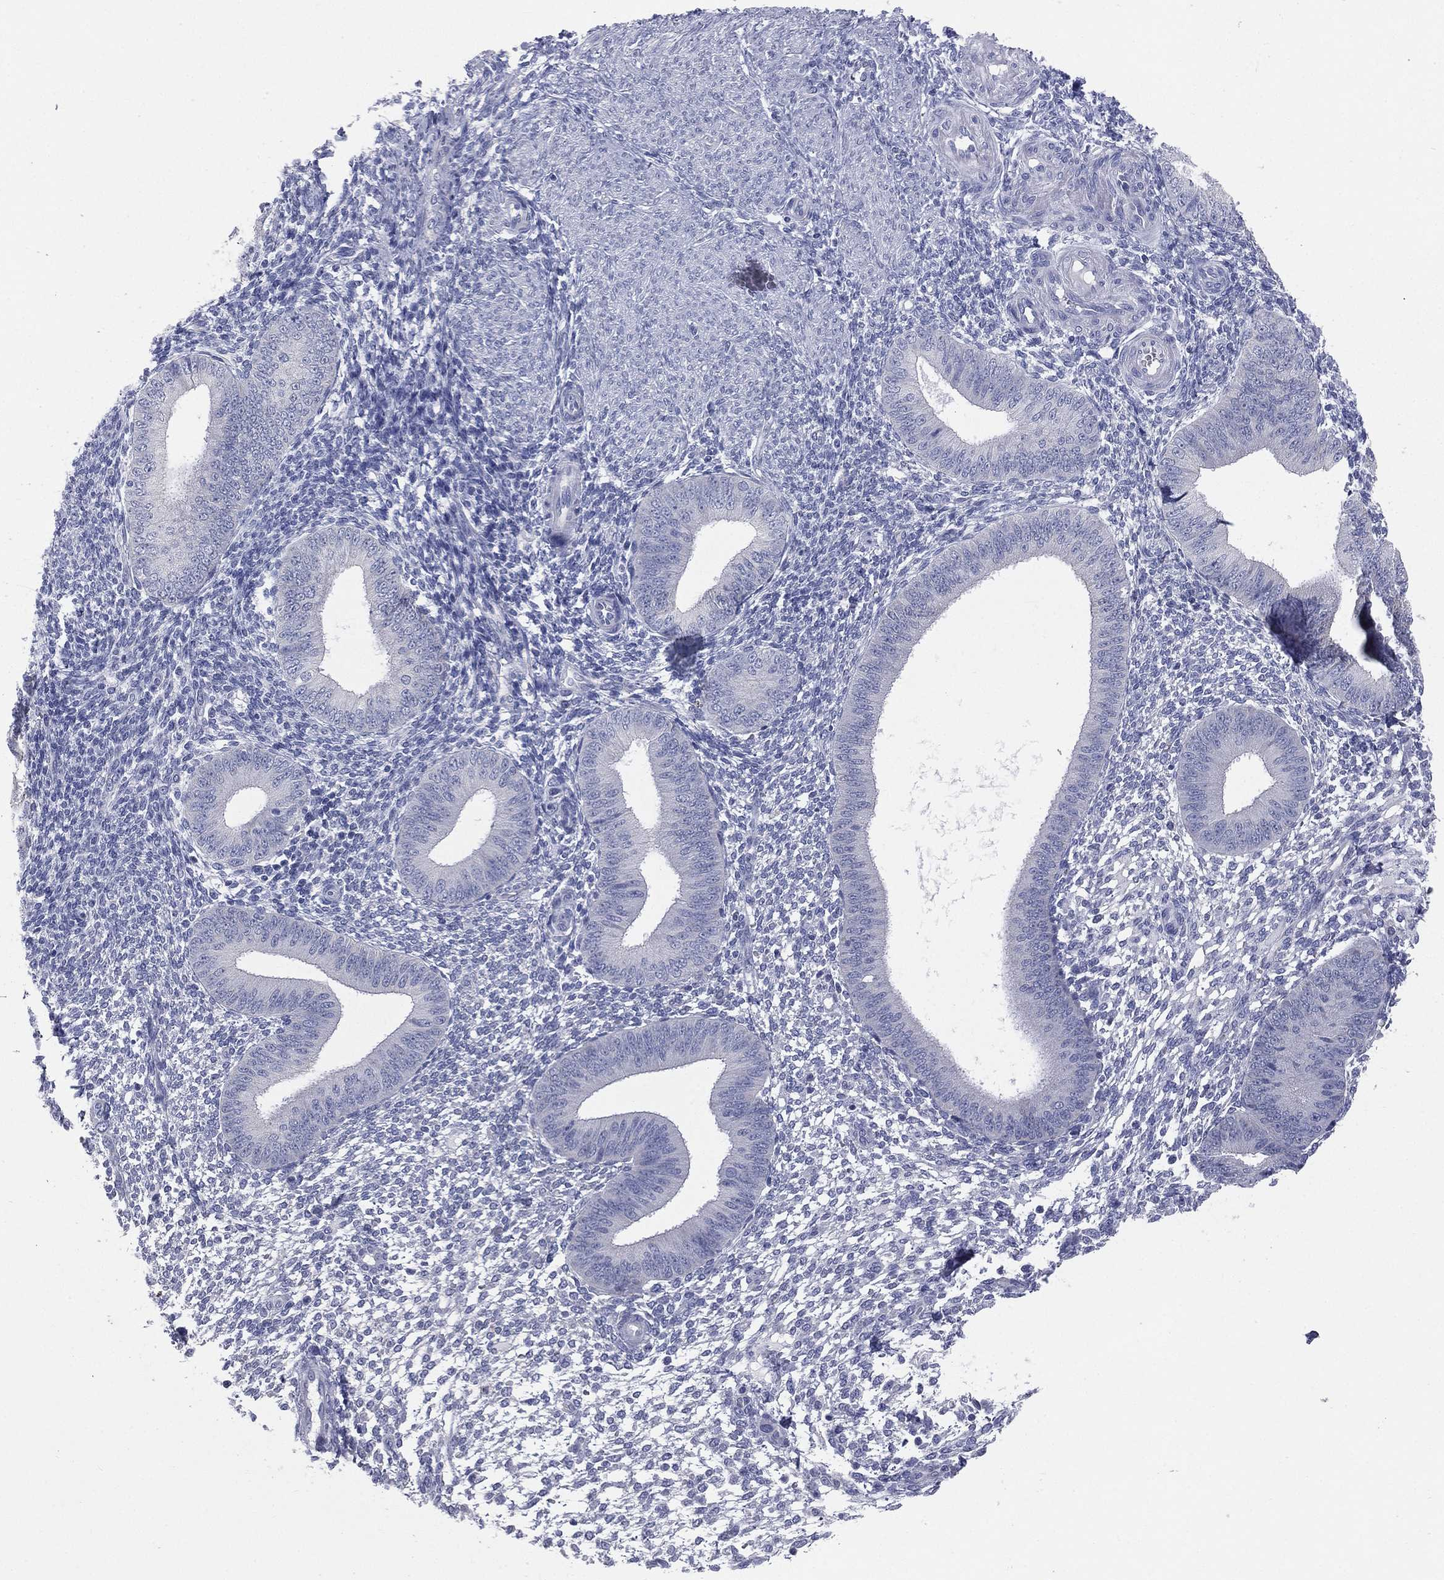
{"staining": {"intensity": "negative", "quantity": "none", "location": "none"}, "tissue": "endometrium", "cell_type": "Cells in endometrial stroma", "image_type": "normal", "snomed": [{"axis": "morphology", "description": "Normal tissue, NOS"}, {"axis": "topography", "description": "Endometrium"}], "caption": "This is an IHC photomicrograph of unremarkable endometrium. There is no positivity in cells in endometrial stroma.", "gene": "STK31", "patient": {"sex": "female", "age": 39}}